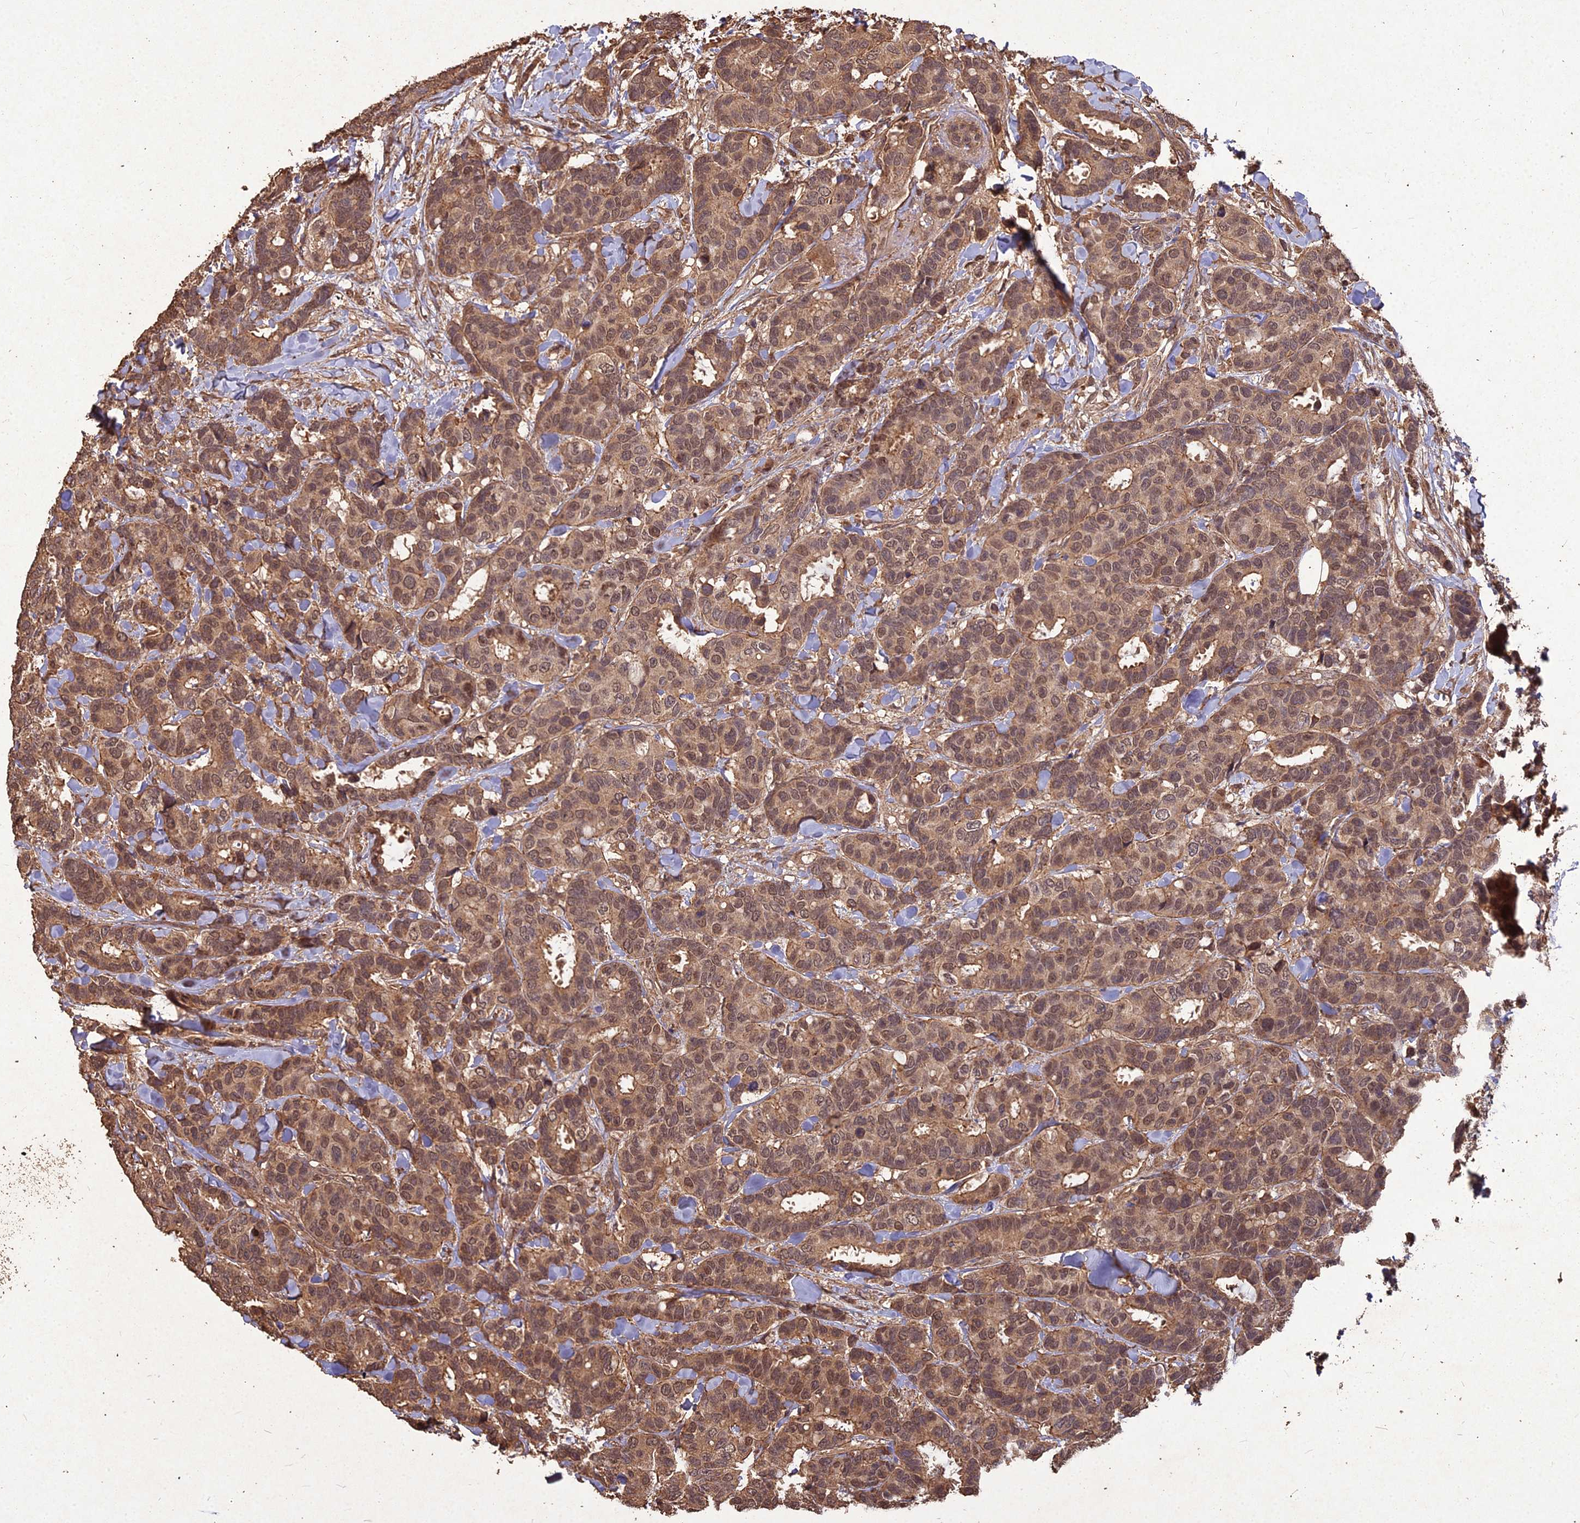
{"staining": {"intensity": "moderate", "quantity": ">75%", "location": "cytoplasmic/membranous,nuclear"}, "tissue": "breast cancer", "cell_type": "Tumor cells", "image_type": "cancer", "snomed": [{"axis": "morphology", "description": "Normal tissue, NOS"}, {"axis": "morphology", "description": "Duct carcinoma"}, {"axis": "topography", "description": "Breast"}], "caption": "Protein analysis of invasive ductal carcinoma (breast) tissue exhibits moderate cytoplasmic/membranous and nuclear staining in about >75% of tumor cells.", "gene": "SYMPK", "patient": {"sex": "female", "age": 87}}